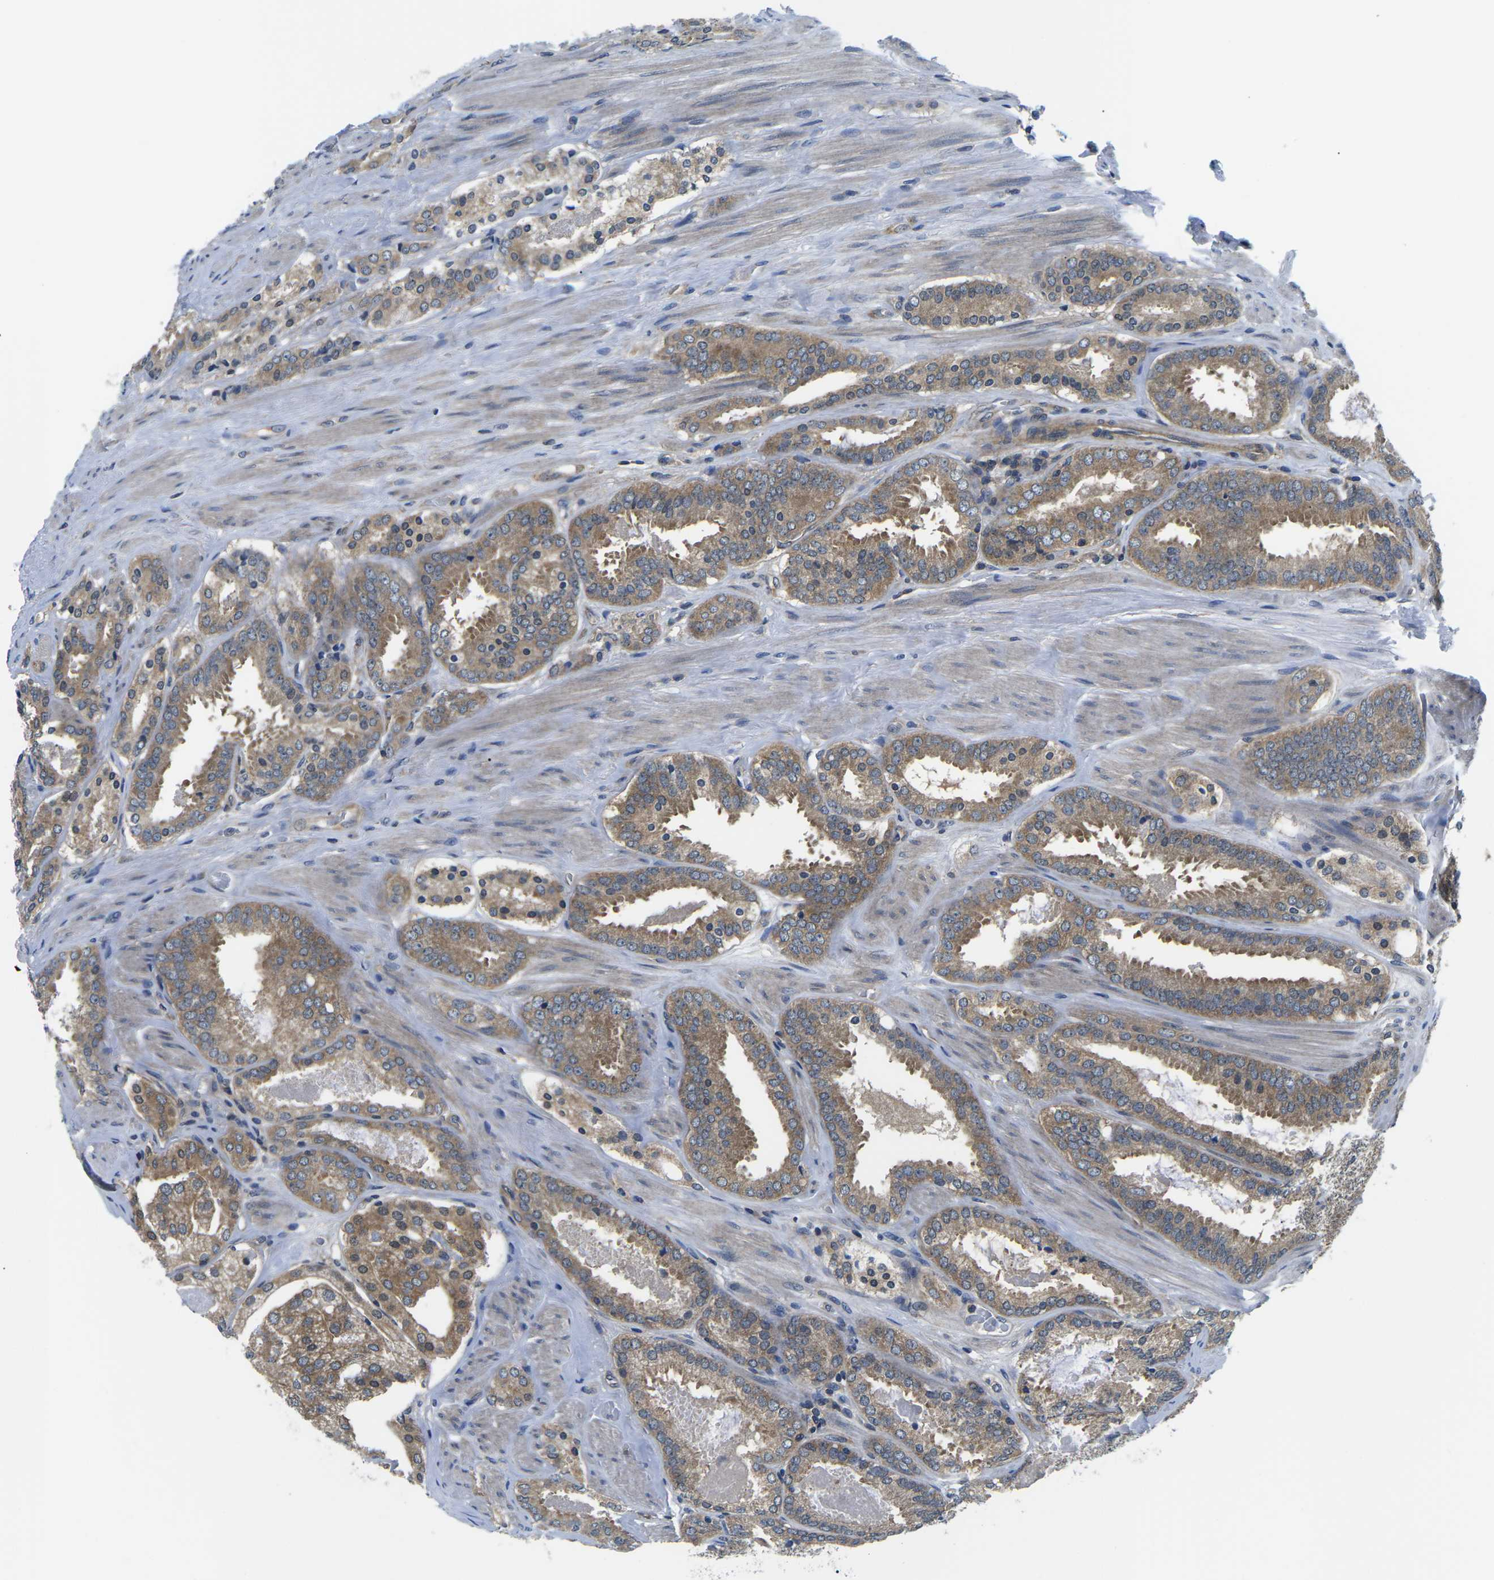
{"staining": {"intensity": "moderate", "quantity": ">75%", "location": "cytoplasmic/membranous"}, "tissue": "prostate cancer", "cell_type": "Tumor cells", "image_type": "cancer", "snomed": [{"axis": "morphology", "description": "Adenocarcinoma, Low grade"}, {"axis": "topography", "description": "Prostate"}], "caption": "Protein expression analysis of human prostate cancer reveals moderate cytoplasmic/membranous staining in about >75% of tumor cells.", "gene": "GSK3B", "patient": {"sex": "male", "age": 69}}